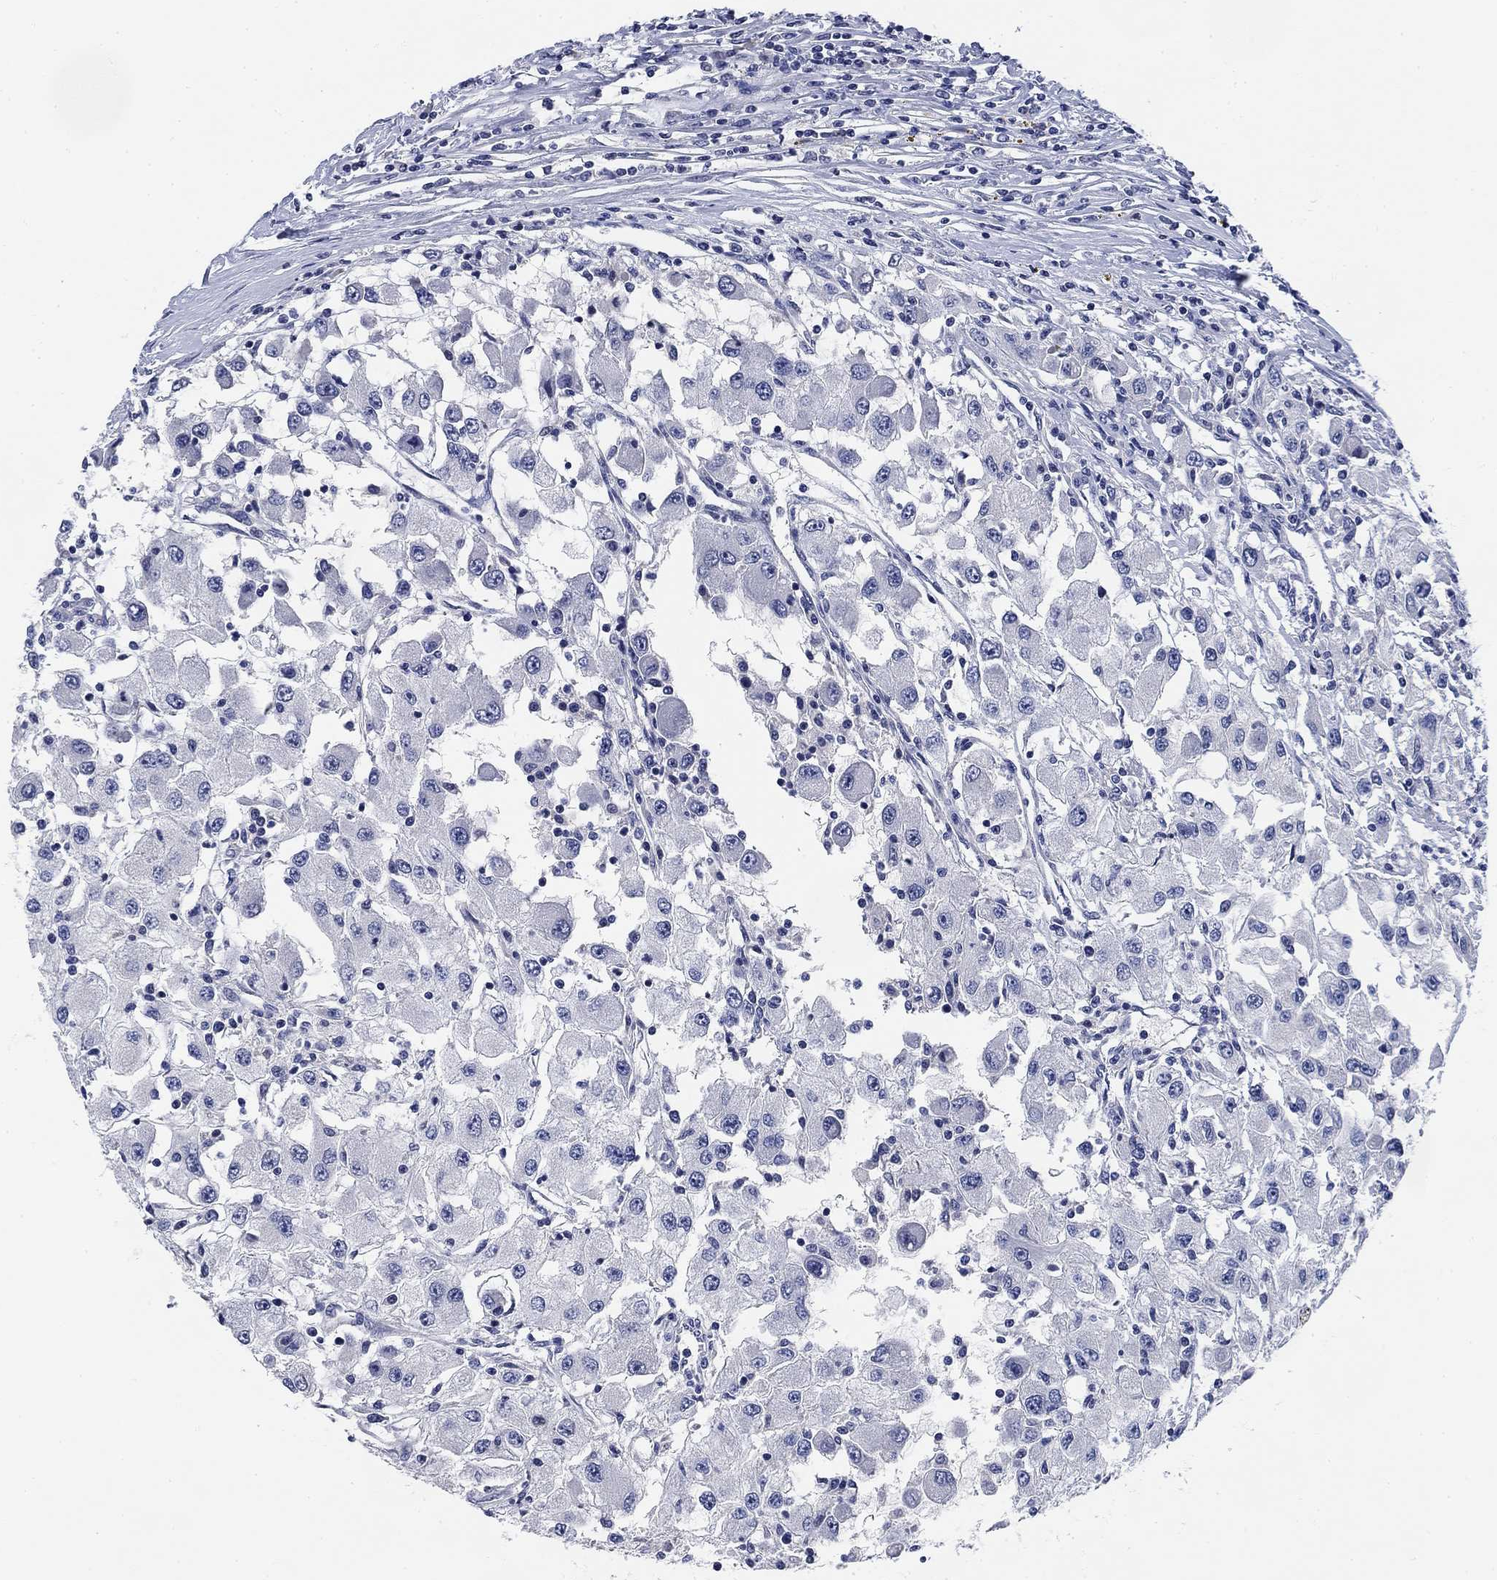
{"staining": {"intensity": "negative", "quantity": "none", "location": "none"}, "tissue": "renal cancer", "cell_type": "Tumor cells", "image_type": "cancer", "snomed": [{"axis": "morphology", "description": "Adenocarcinoma, NOS"}, {"axis": "topography", "description": "Kidney"}], "caption": "The IHC image has no significant positivity in tumor cells of renal adenocarcinoma tissue. Nuclei are stained in blue.", "gene": "DAZL", "patient": {"sex": "female", "age": 67}}